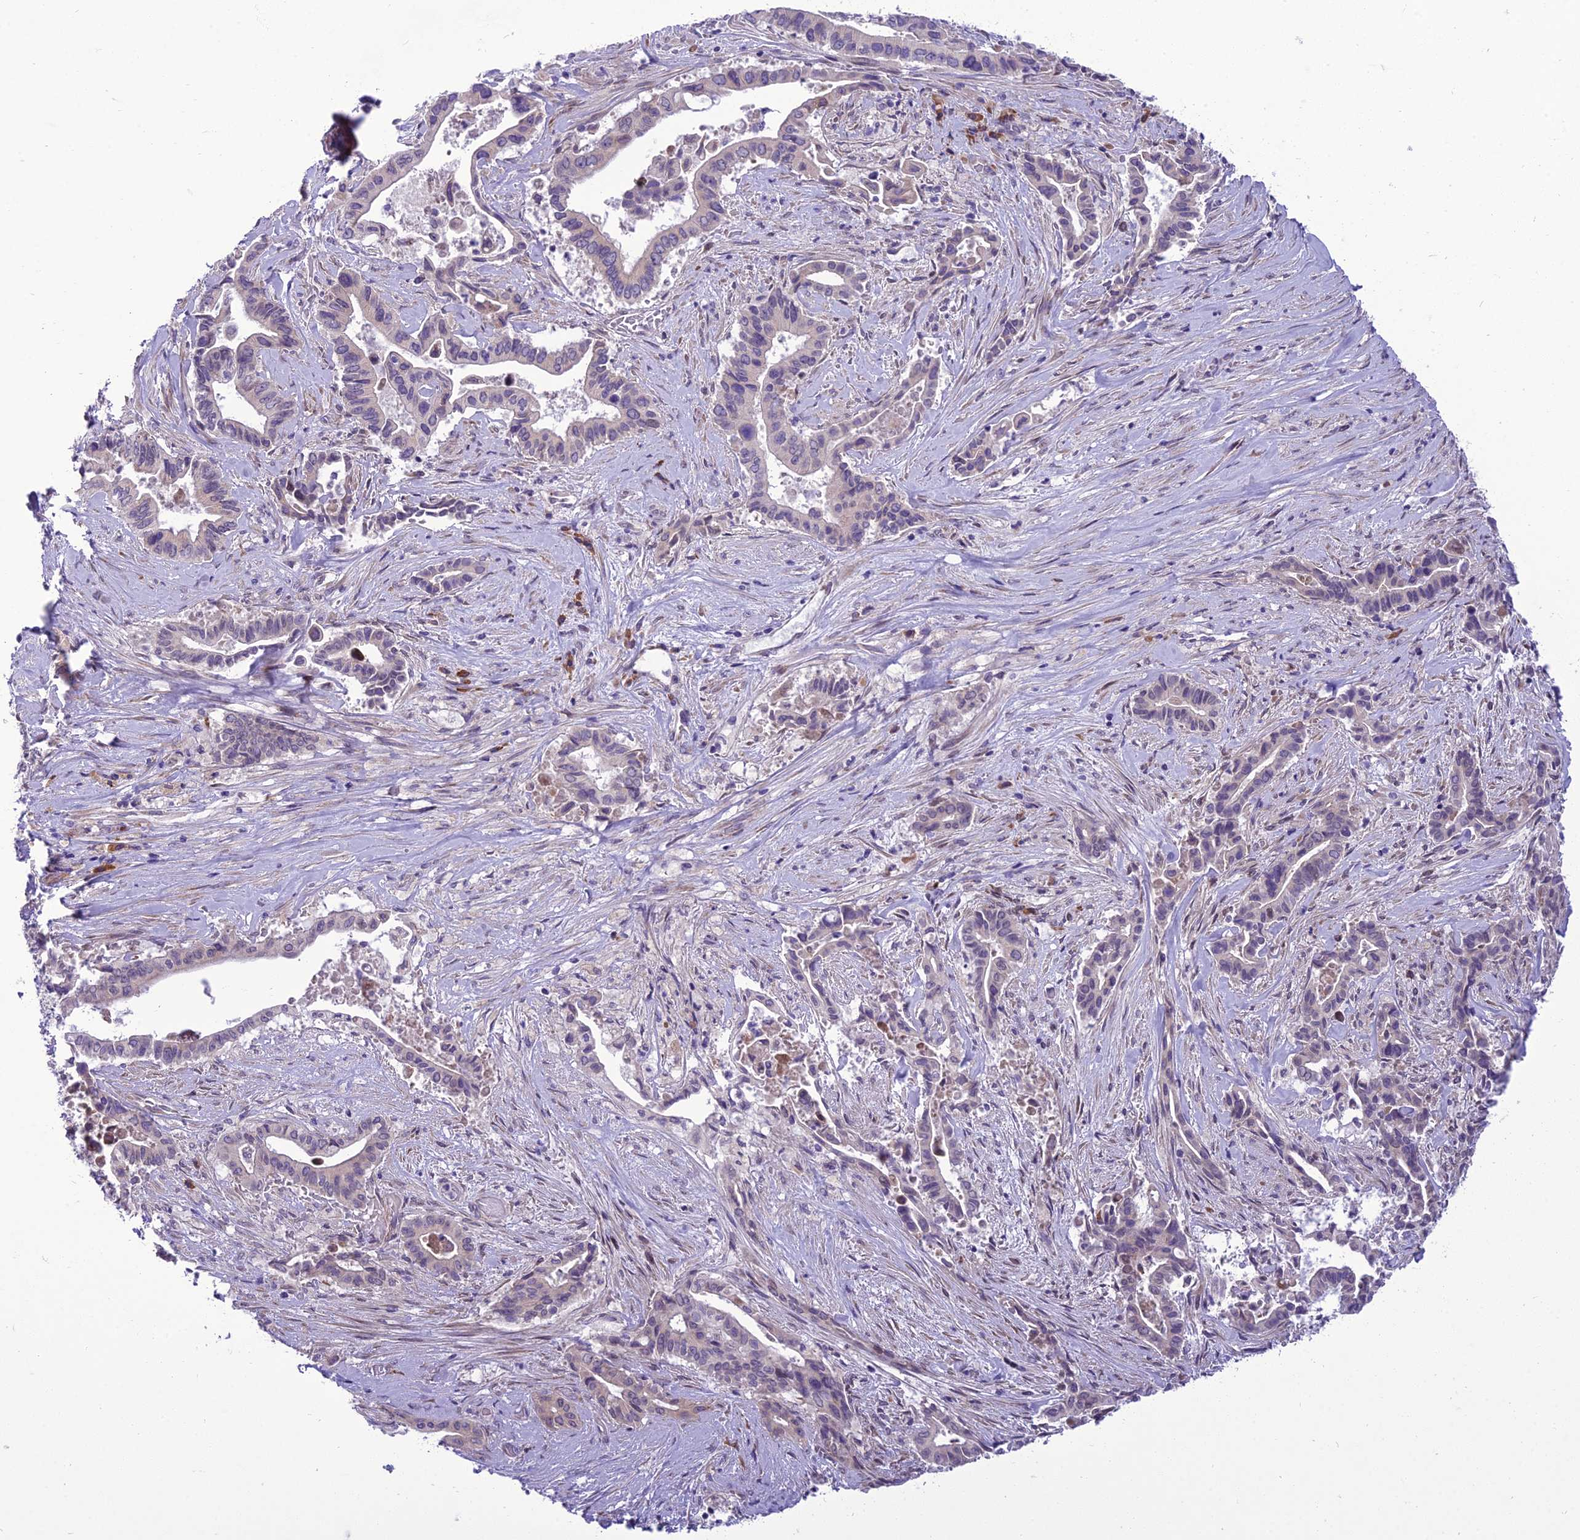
{"staining": {"intensity": "negative", "quantity": "none", "location": "none"}, "tissue": "pancreatic cancer", "cell_type": "Tumor cells", "image_type": "cancer", "snomed": [{"axis": "morphology", "description": "Adenocarcinoma, NOS"}, {"axis": "topography", "description": "Pancreas"}], "caption": "Protein analysis of pancreatic adenocarcinoma demonstrates no significant expression in tumor cells.", "gene": "NEURL2", "patient": {"sex": "female", "age": 77}}